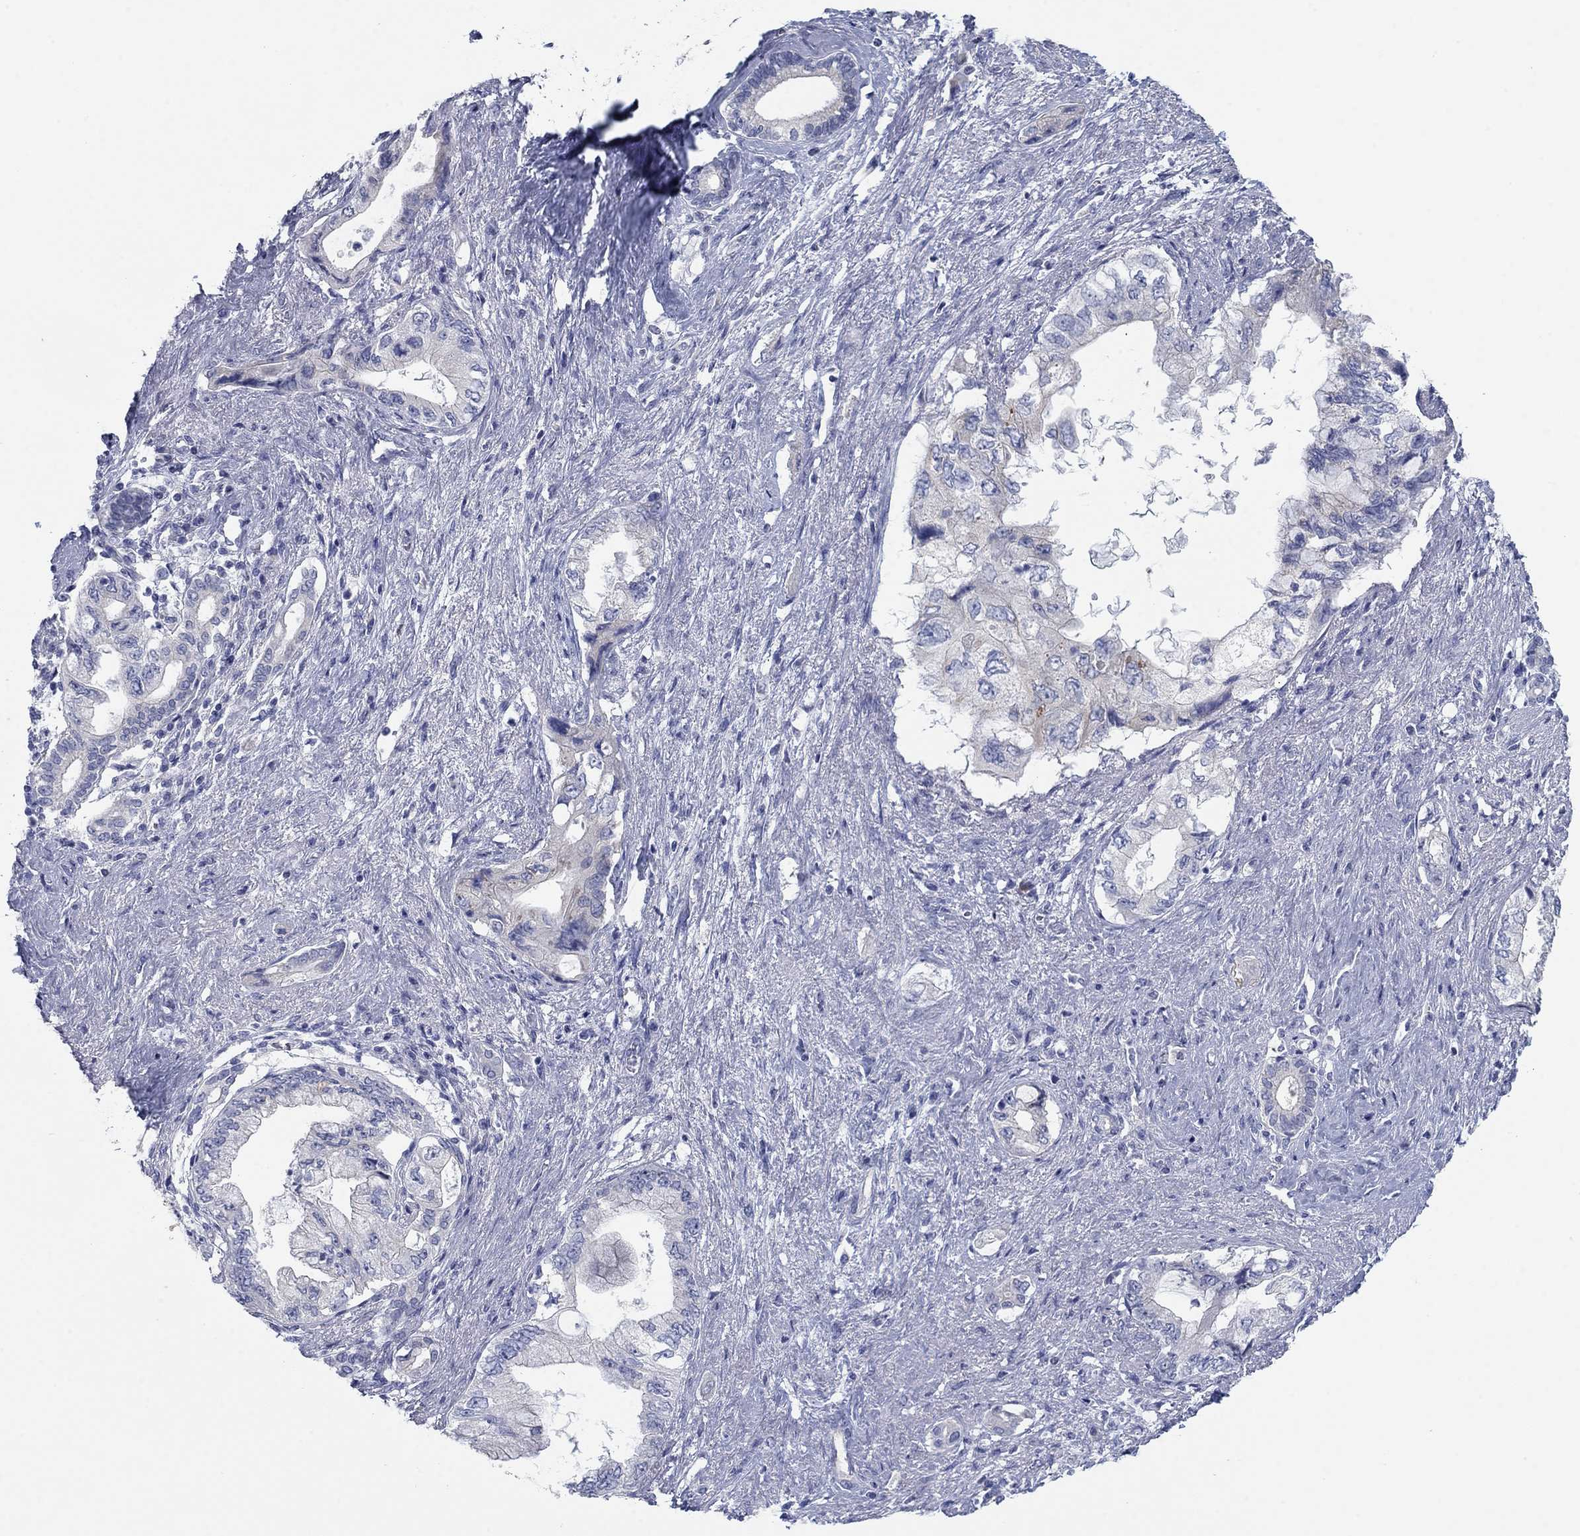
{"staining": {"intensity": "negative", "quantity": "none", "location": "none"}, "tissue": "pancreatic cancer", "cell_type": "Tumor cells", "image_type": "cancer", "snomed": [{"axis": "morphology", "description": "Adenocarcinoma, NOS"}, {"axis": "topography", "description": "Pancreas"}], "caption": "Immunohistochemistry (IHC) photomicrograph of human adenocarcinoma (pancreatic) stained for a protein (brown), which exhibits no staining in tumor cells.", "gene": "APOC3", "patient": {"sex": "female", "age": 73}}